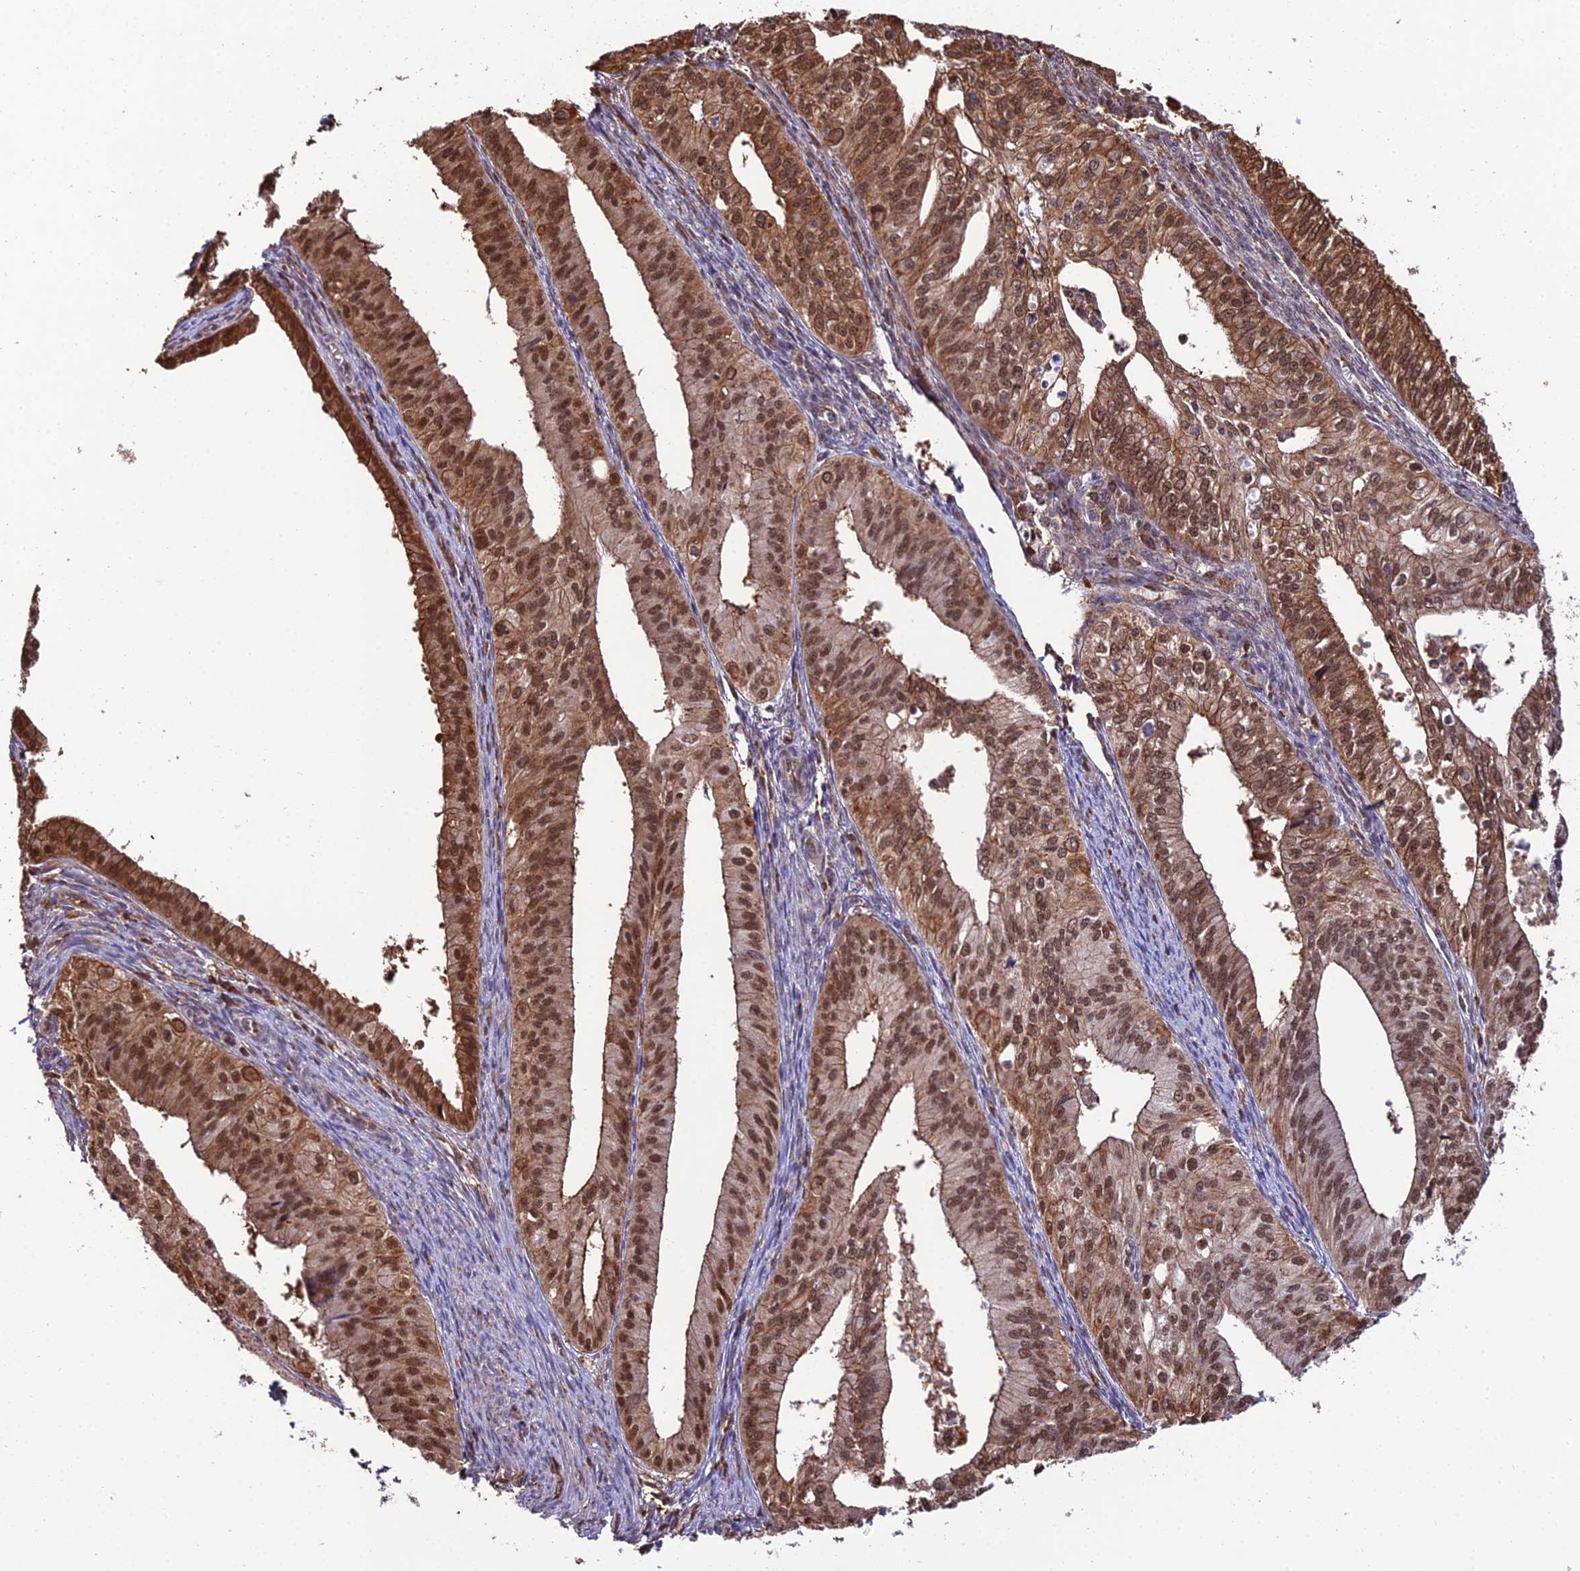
{"staining": {"intensity": "moderate", "quantity": ">75%", "location": "cytoplasmic/membranous,nuclear"}, "tissue": "endometrial cancer", "cell_type": "Tumor cells", "image_type": "cancer", "snomed": [{"axis": "morphology", "description": "Adenocarcinoma, NOS"}, {"axis": "topography", "description": "Endometrium"}], "caption": "An IHC histopathology image of neoplastic tissue is shown. Protein staining in brown shows moderate cytoplasmic/membranous and nuclear positivity in adenocarcinoma (endometrial) within tumor cells.", "gene": "PPP4C", "patient": {"sex": "female", "age": 50}}